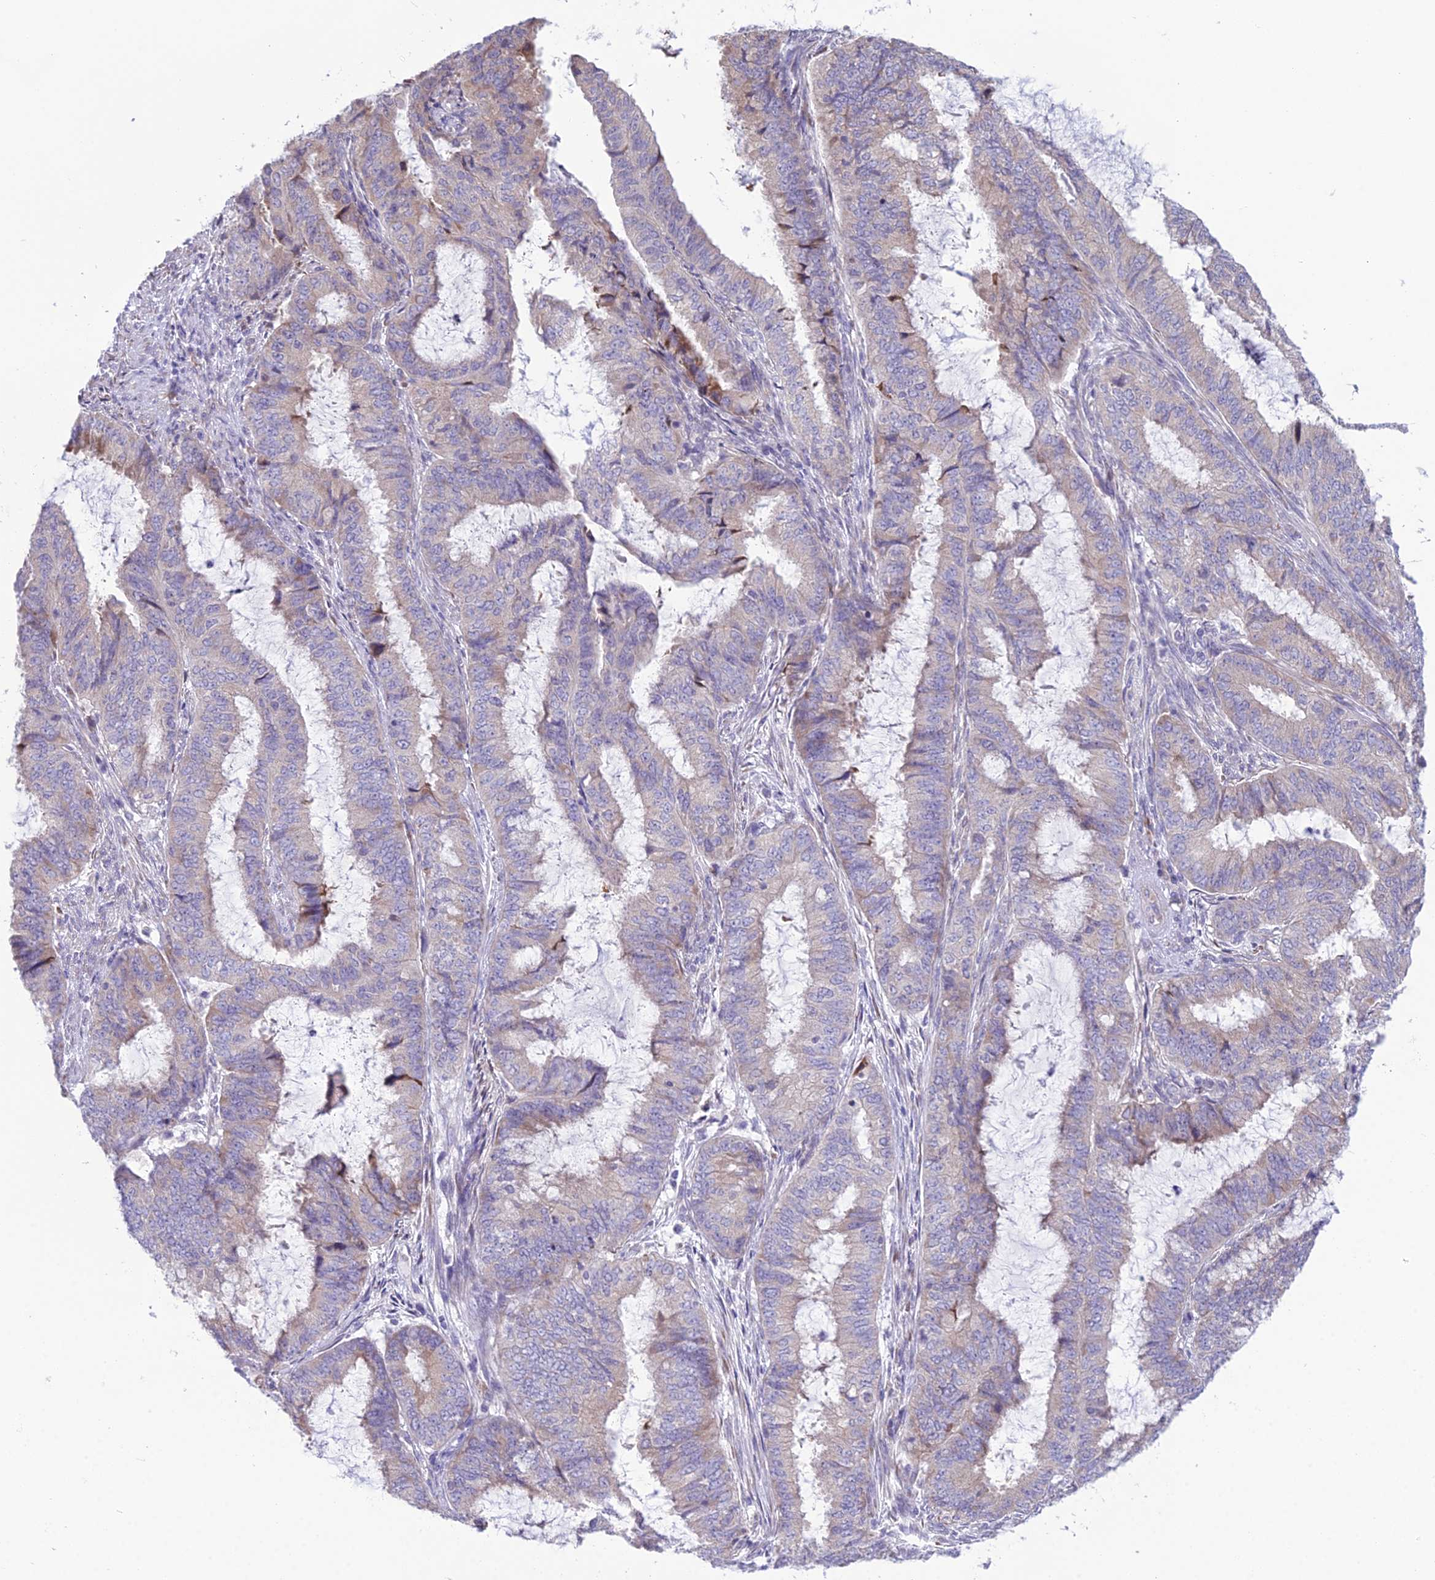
{"staining": {"intensity": "weak", "quantity": "25%-75%", "location": "cytoplasmic/membranous"}, "tissue": "endometrial cancer", "cell_type": "Tumor cells", "image_type": "cancer", "snomed": [{"axis": "morphology", "description": "Adenocarcinoma, NOS"}, {"axis": "topography", "description": "Endometrium"}], "caption": "A brown stain labels weak cytoplasmic/membranous staining of a protein in human endometrial adenocarcinoma tumor cells.", "gene": "RPS26", "patient": {"sex": "female", "age": 51}}